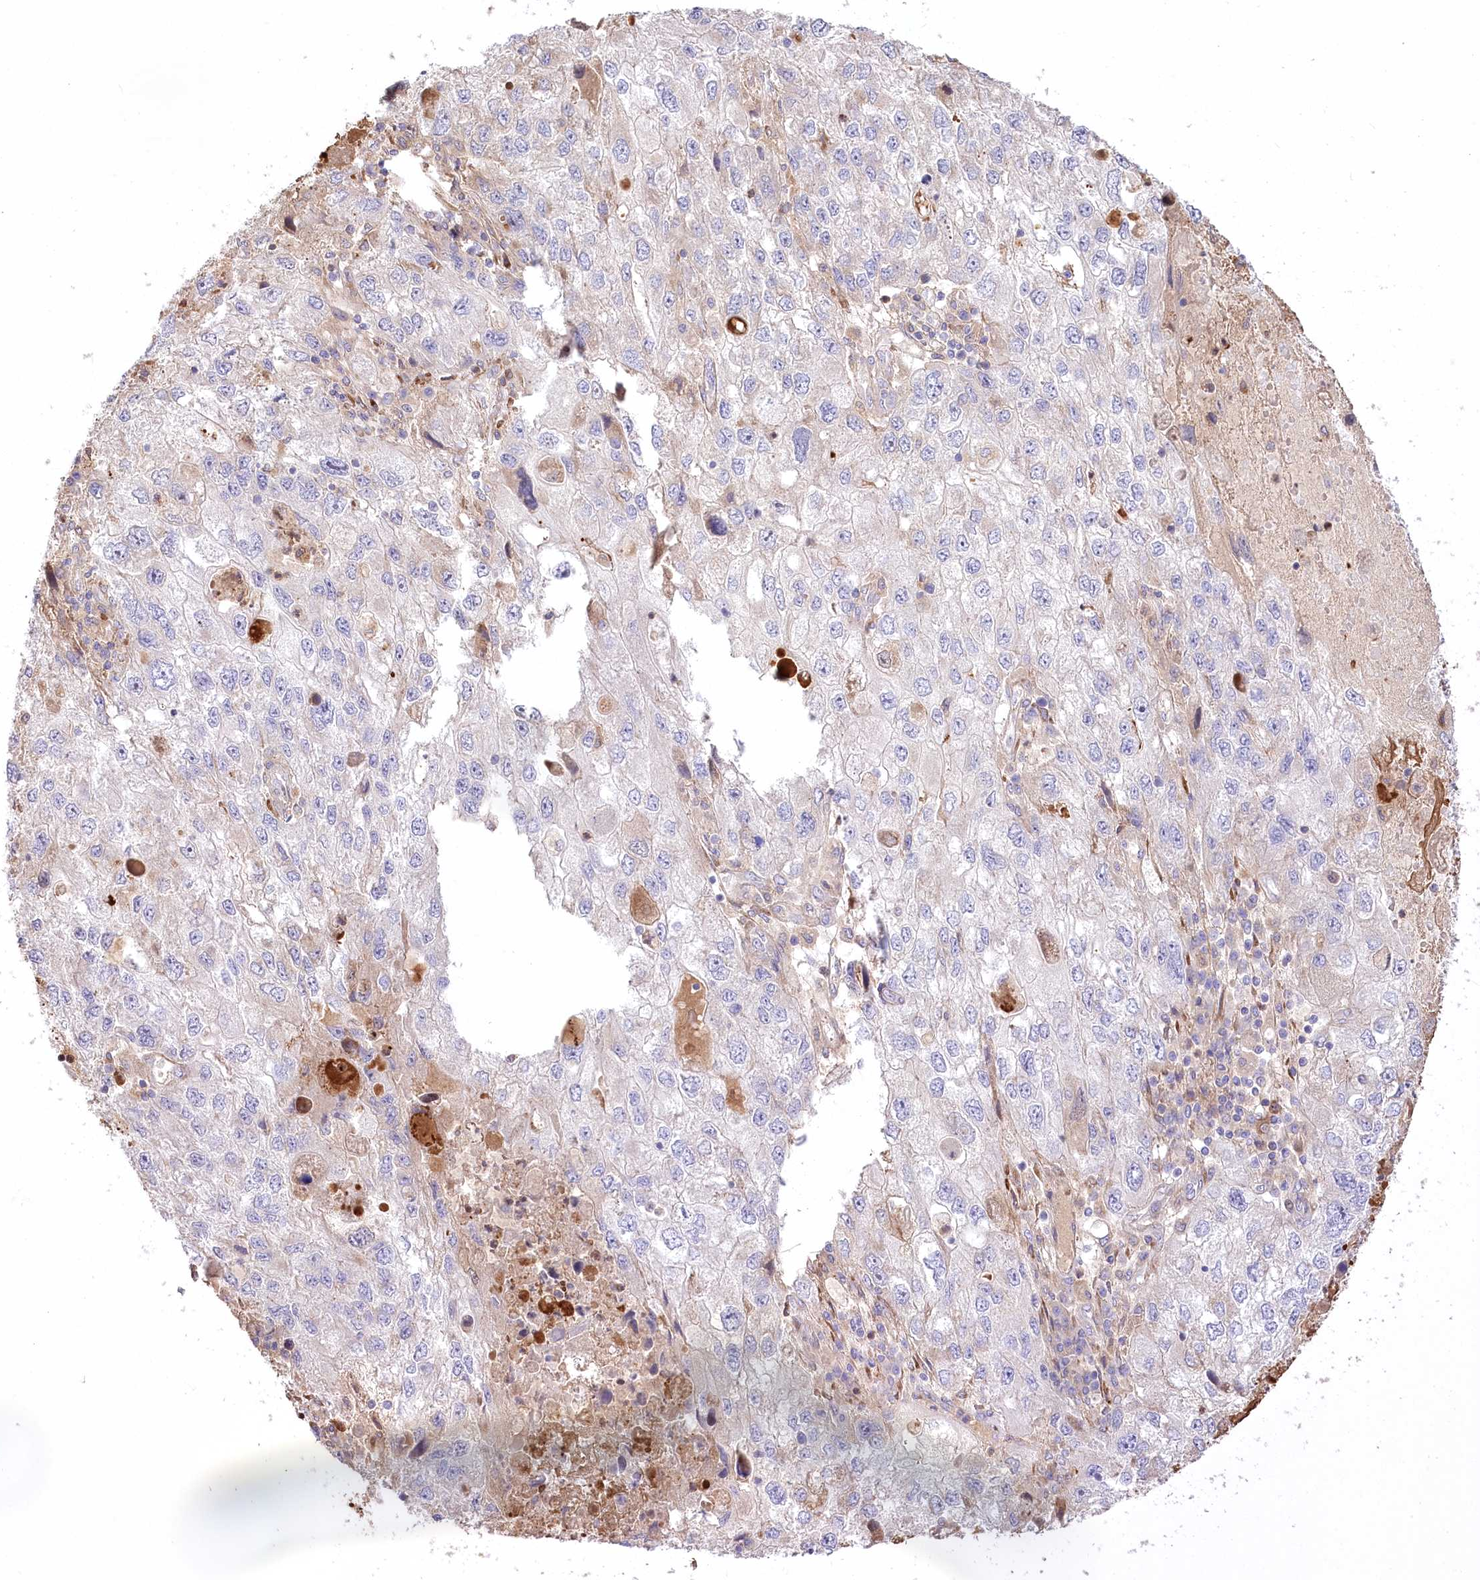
{"staining": {"intensity": "negative", "quantity": "none", "location": "none"}, "tissue": "endometrial cancer", "cell_type": "Tumor cells", "image_type": "cancer", "snomed": [{"axis": "morphology", "description": "Adenocarcinoma, NOS"}, {"axis": "topography", "description": "Endometrium"}], "caption": "Immunohistochemistry image of endometrial cancer (adenocarcinoma) stained for a protein (brown), which exhibits no staining in tumor cells. (DAB IHC, high magnification).", "gene": "RNF24", "patient": {"sex": "female", "age": 49}}